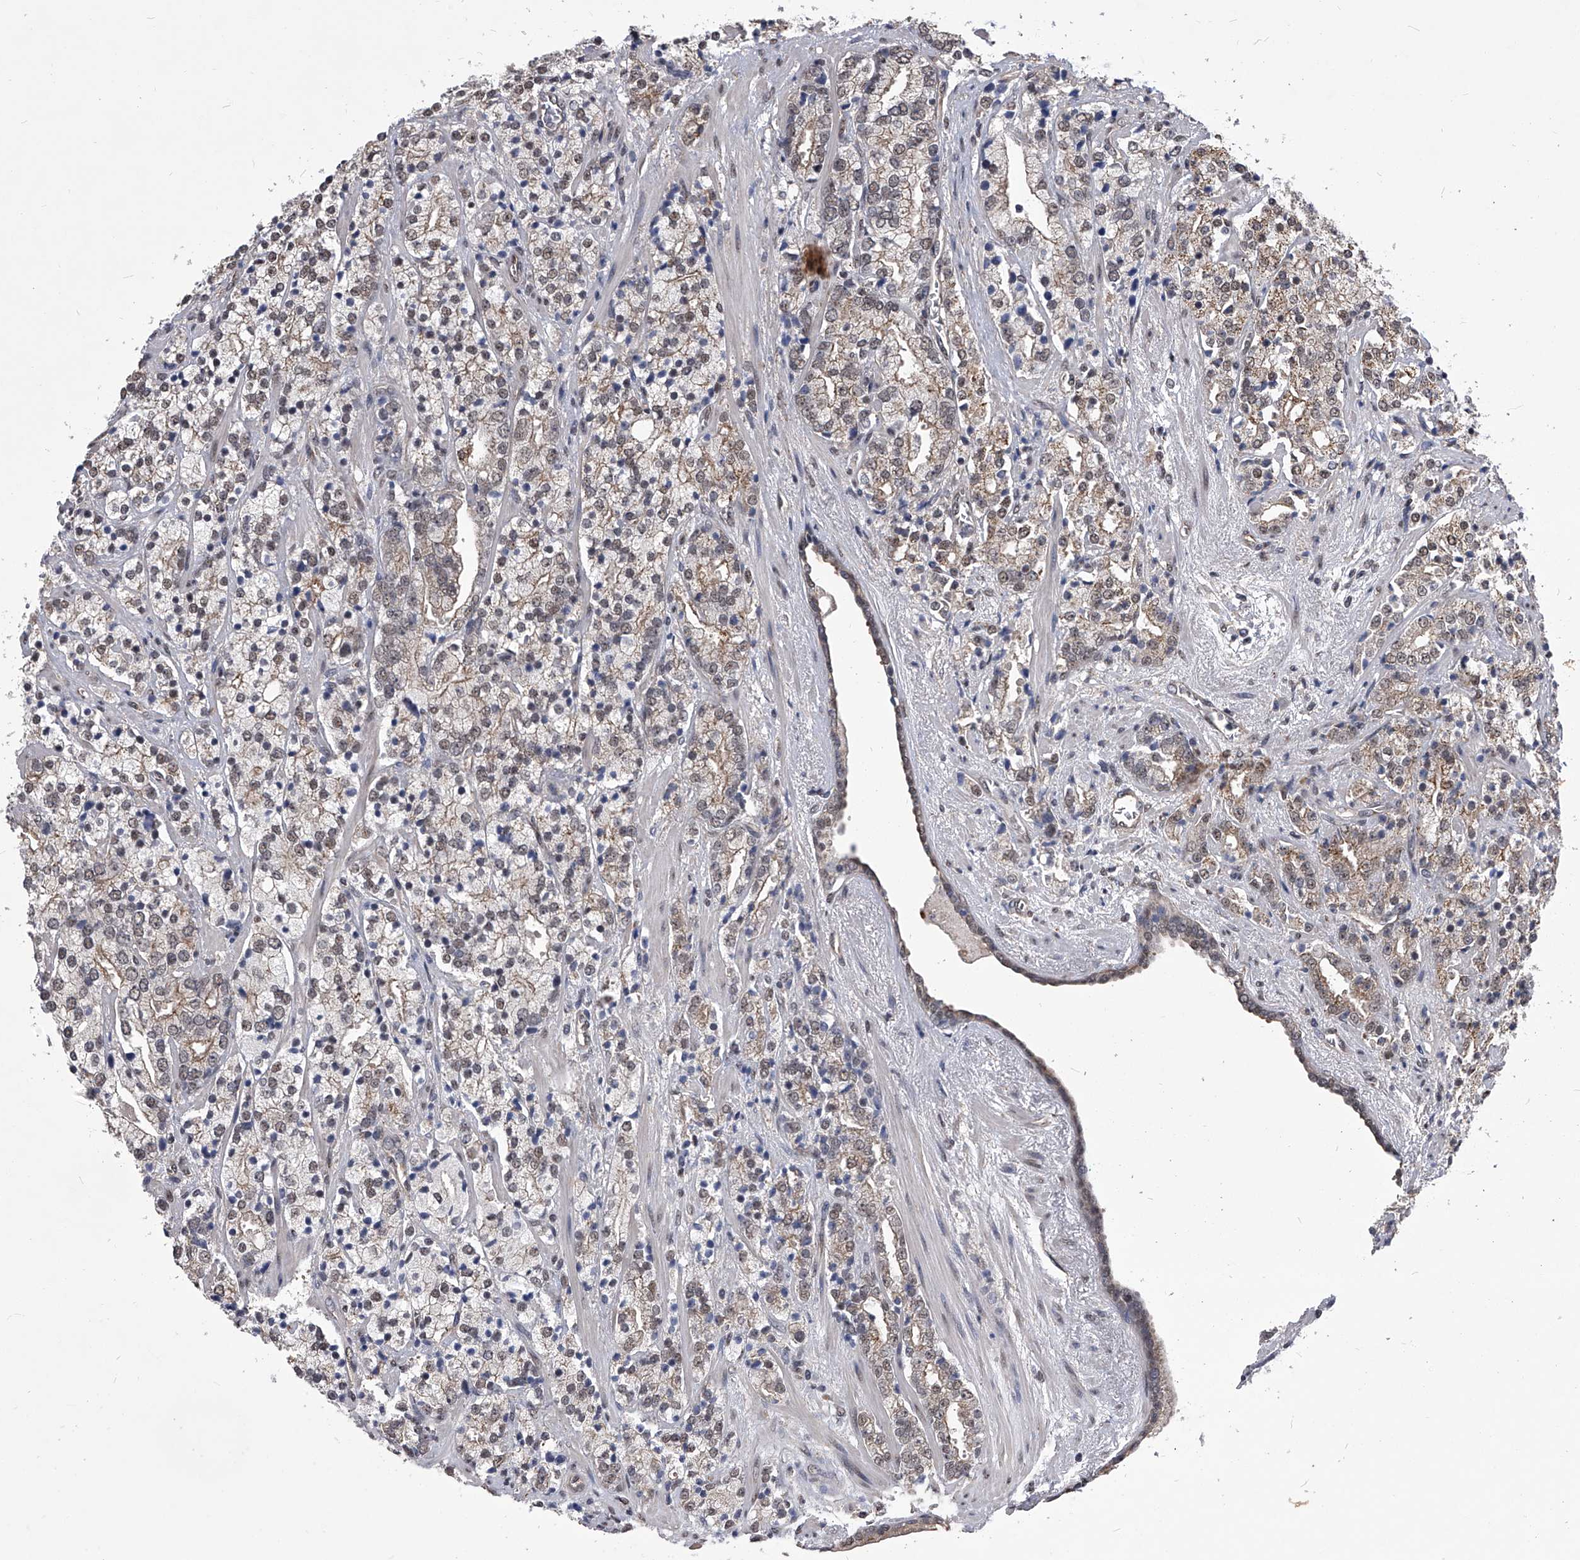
{"staining": {"intensity": "weak", "quantity": "25%-75%", "location": "cytoplasmic/membranous,nuclear"}, "tissue": "prostate cancer", "cell_type": "Tumor cells", "image_type": "cancer", "snomed": [{"axis": "morphology", "description": "Adenocarcinoma, High grade"}, {"axis": "topography", "description": "Prostate"}], "caption": "Immunohistochemical staining of high-grade adenocarcinoma (prostate) demonstrates low levels of weak cytoplasmic/membranous and nuclear protein staining in about 25%-75% of tumor cells.", "gene": "ZNF76", "patient": {"sex": "male", "age": 71}}